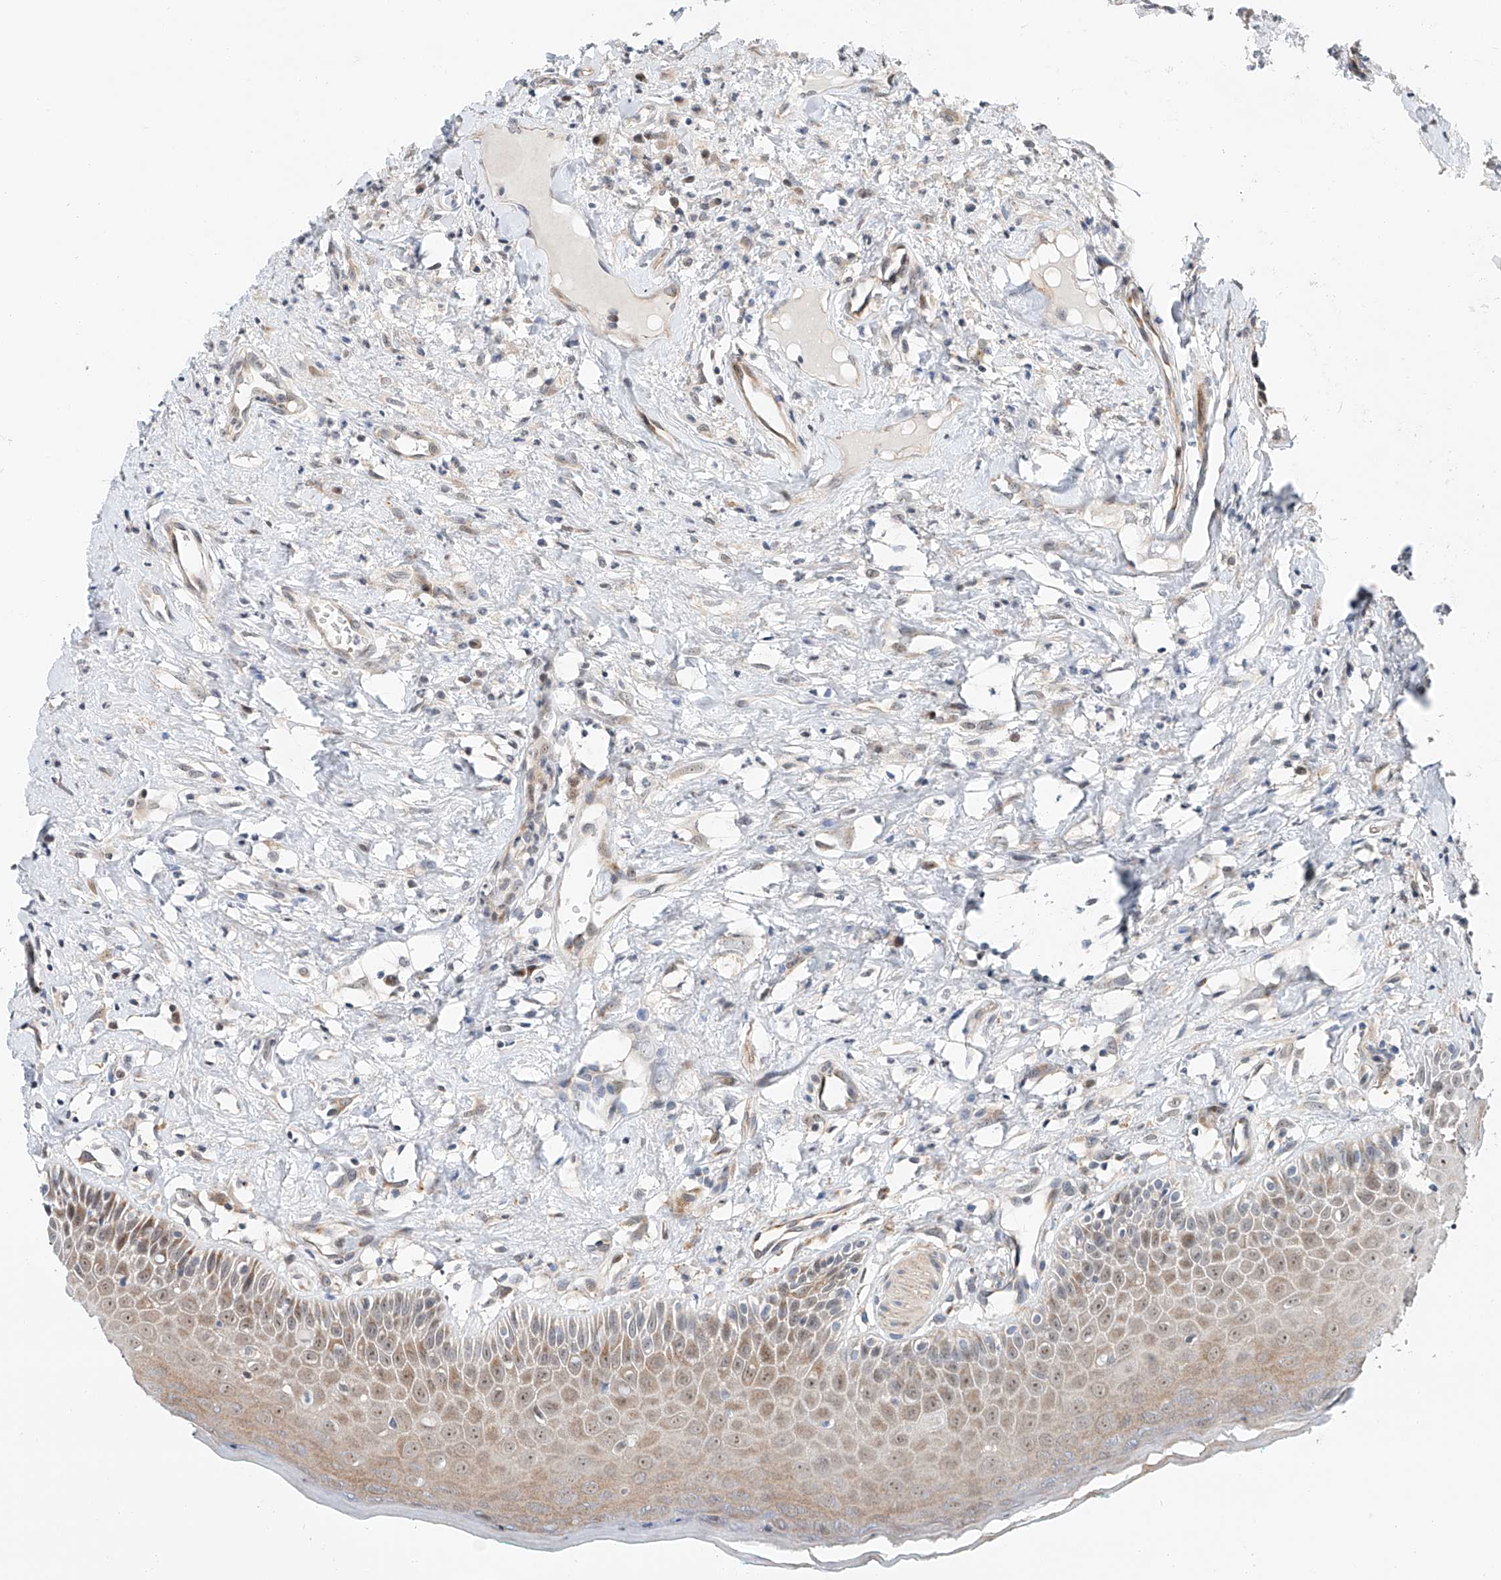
{"staining": {"intensity": "moderate", "quantity": "25%-75%", "location": "cytoplasmic/membranous,nuclear"}, "tissue": "oral mucosa", "cell_type": "Squamous epithelial cells", "image_type": "normal", "snomed": [{"axis": "morphology", "description": "Normal tissue, NOS"}, {"axis": "topography", "description": "Oral tissue"}], "caption": "A brown stain highlights moderate cytoplasmic/membranous,nuclear staining of a protein in squamous epithelial cells of normal human oral mucosa. The staining was performed using DAB to visualize the protein expression in brown, while the nuclei were stained in blue with hematoxylin (Magnification: 20x).", "gene": "CLDND1", "patient": {"sex": "female", "age": 70}}